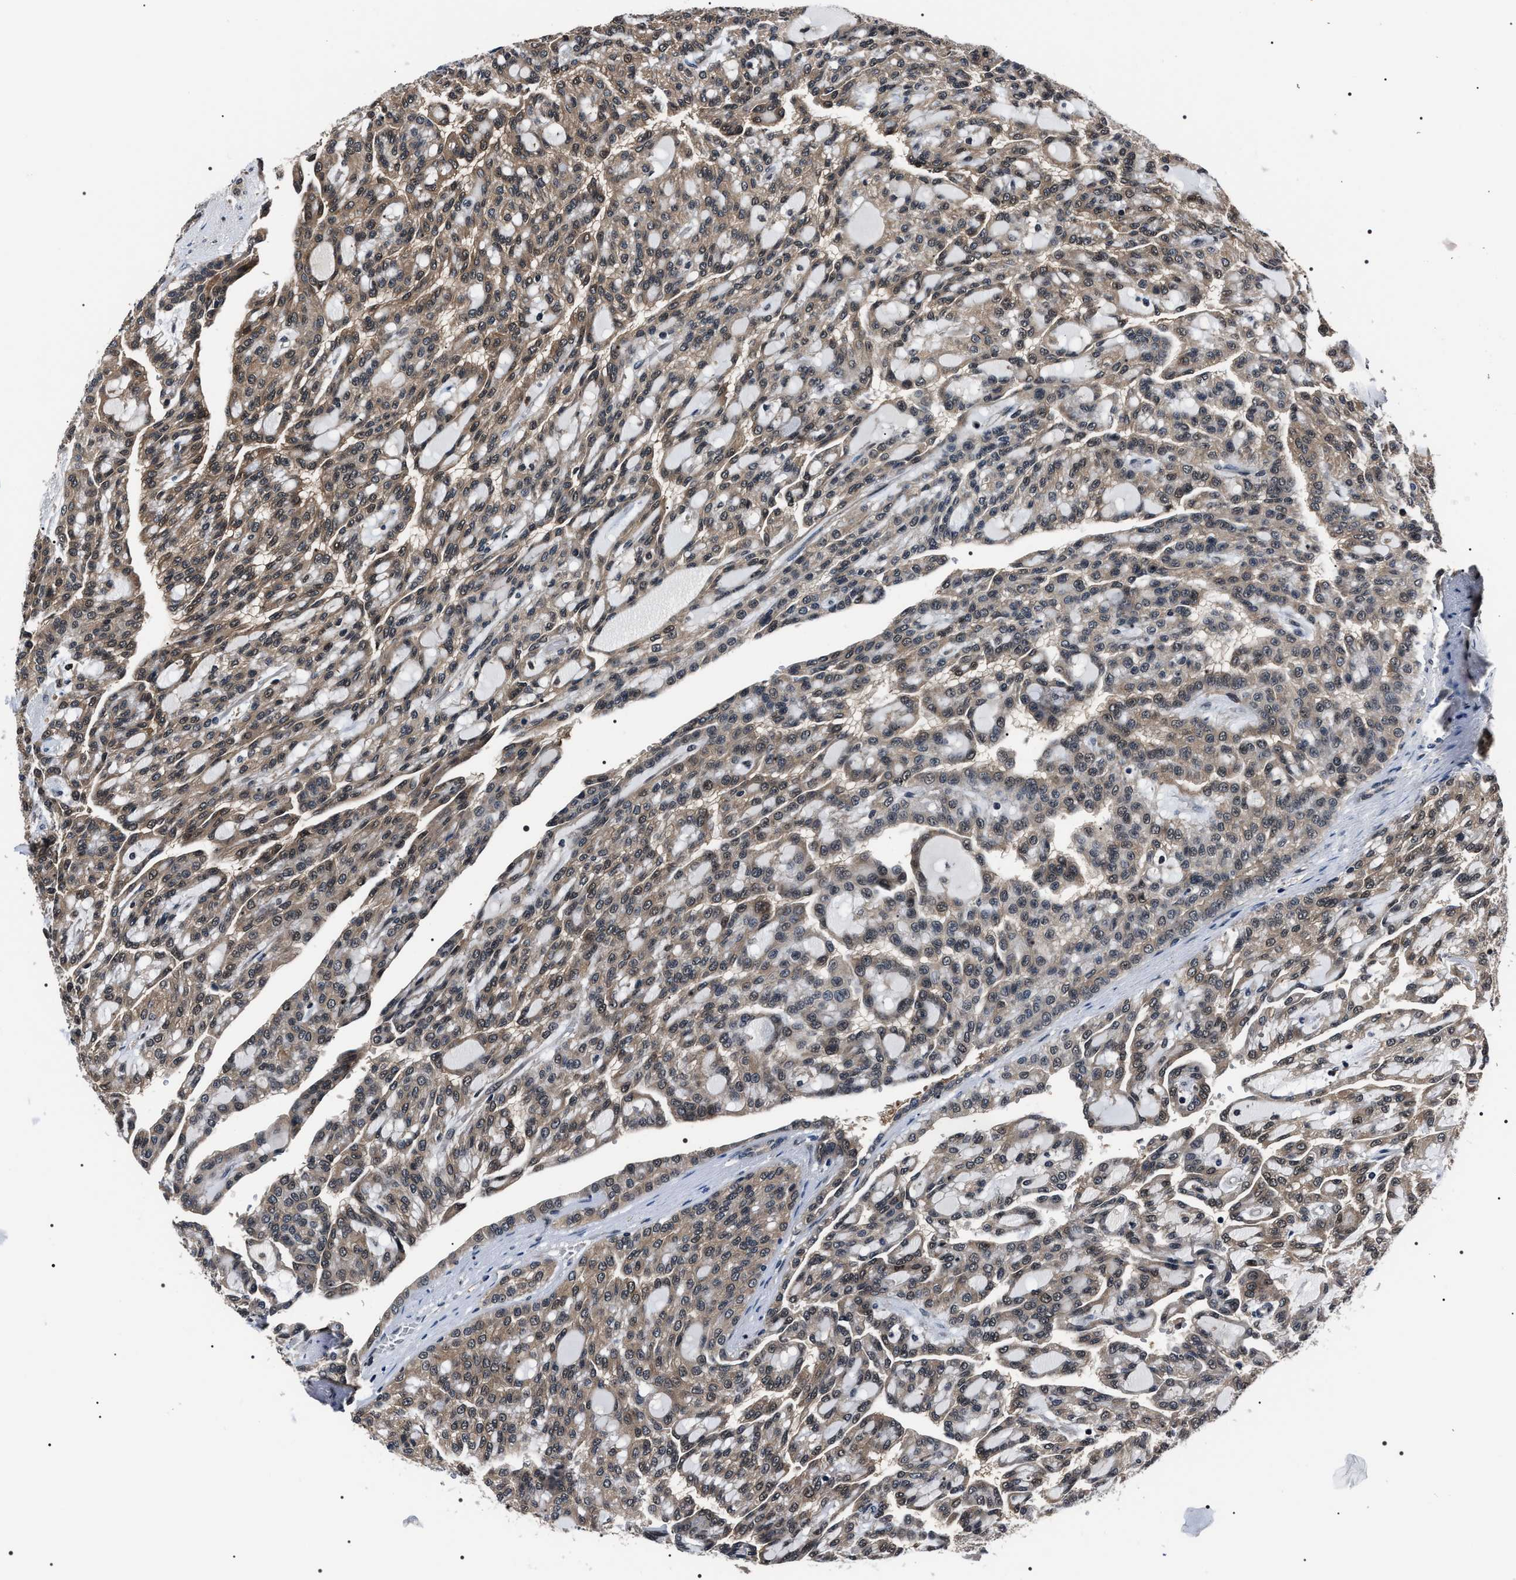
{"staining": {"intensity": "moderate", "quantity": ">75%", "location": "cytoplasmic/membranous,nuclear"}, "tissue": "renal cancer", "cell_type": "Tumor cells", "image_type": "cancer", "snomed": [{"axis": "morphology", "description": "Adenocarcinoma, NOS"}, {"axis": "topography", "description": "Kidney"}], "caption": "Immunohistochemistry (IHC) of adenocarcinoma (renal) demonstrates medium levels of moderate cytoplasmic/membranous and nuclear positivity in about >75% of tumor cells.", "gene": "SIPA1", "patient": {"sex": "male", "age": 63}}